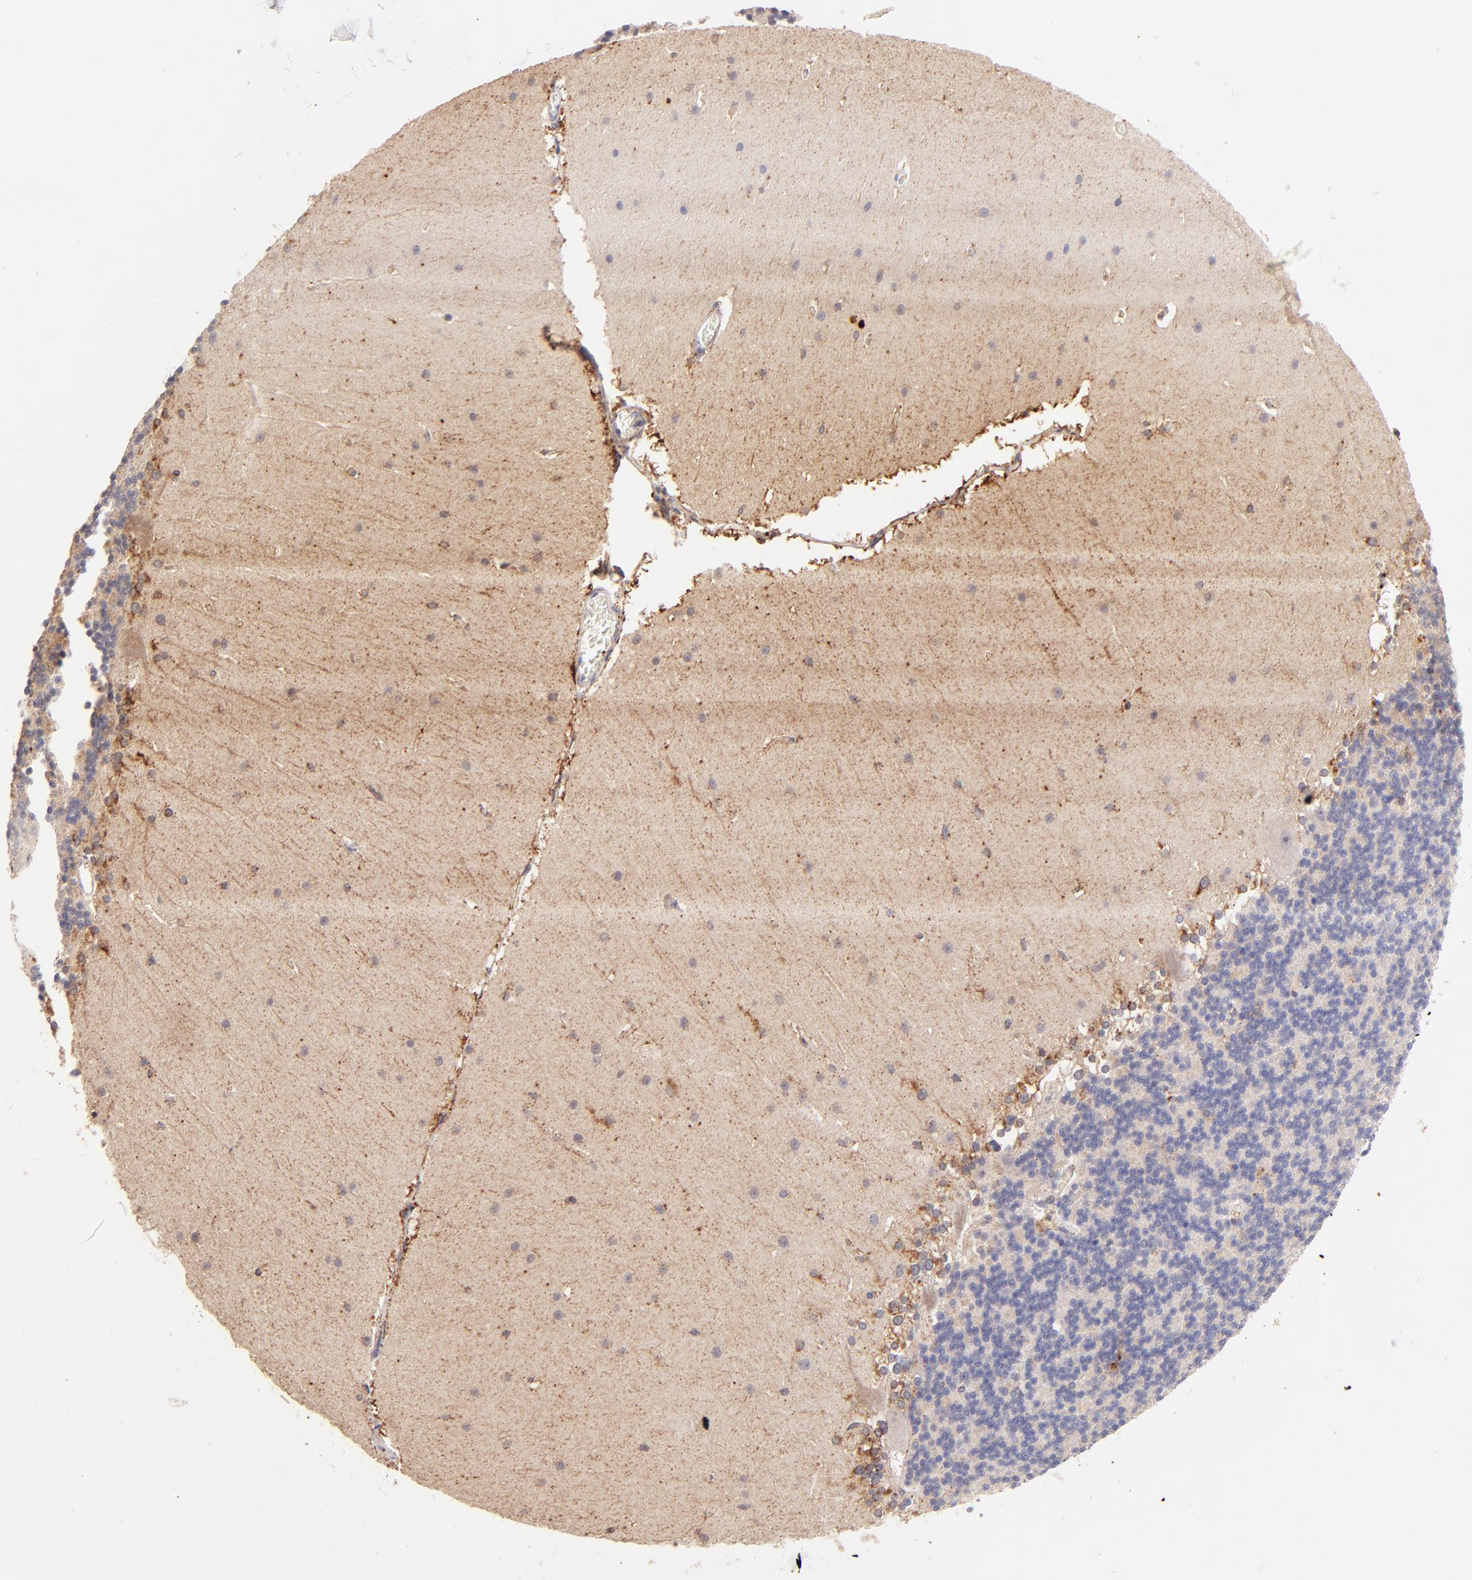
{"staining": {"intensity": "negative", "quantity": "none", "location": "none"}, "tissue": "cerebellum", "cell_type": "Cells in granular layer", "image_type": "normal", "snomed": [{"axis": "morphology", "description": "Normal tissue, NOS"}, {"axis": "topography", "description": "Cerebellum"}], "caption": "Protein analysis of normal cerebellum exhibits no significant staining in cells in granular layer. The staining was performed using DAB to visualize the protein expression in brown, while the nuclei were stained in blue with hematoxylin (Magnification: 20x).", "gene": "SPARC", "patient": {"sex": "female", "age": 19}}